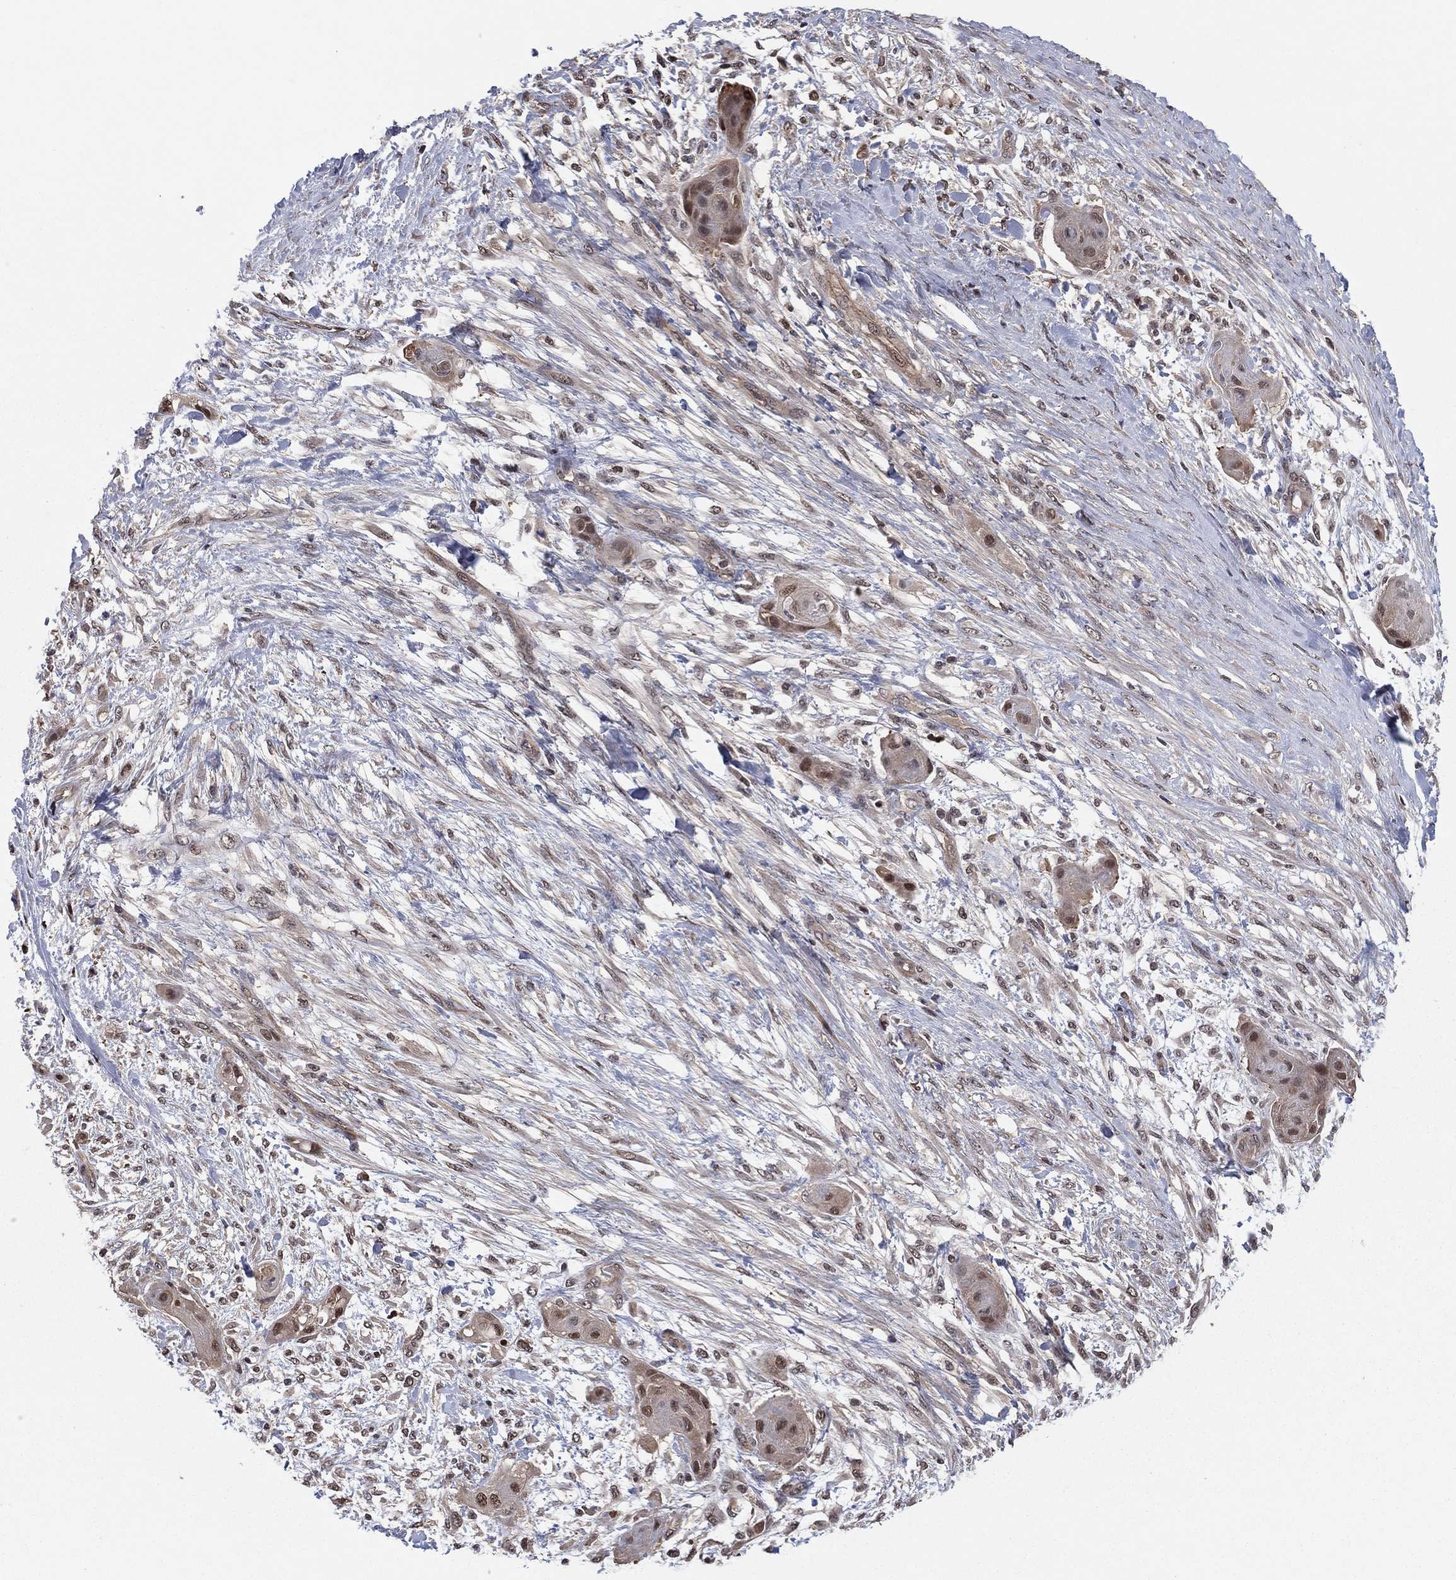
{"staining": {"intensity": "moderate", "quantity": "<25%", "location": "cytoplasmic/membranous,nuclear"}, "tissue": "skin cancer", "cell_type": "Tumor cells", "image_type": "cancer", "snomed": [{"axis": "morphology", "description": "Squamous cell carcinoma, NOS"}, {"axis": "topography", "description": "Skin"}], "caption": "A low amount of moderate cytoplasmic/membranous and nuclear staining is present in about <25% of tumor cells in squamous cell carcinoma (skin) tissue.", "gene": "ICOSLG", "patient": {"sex": "male", "age": 62}}